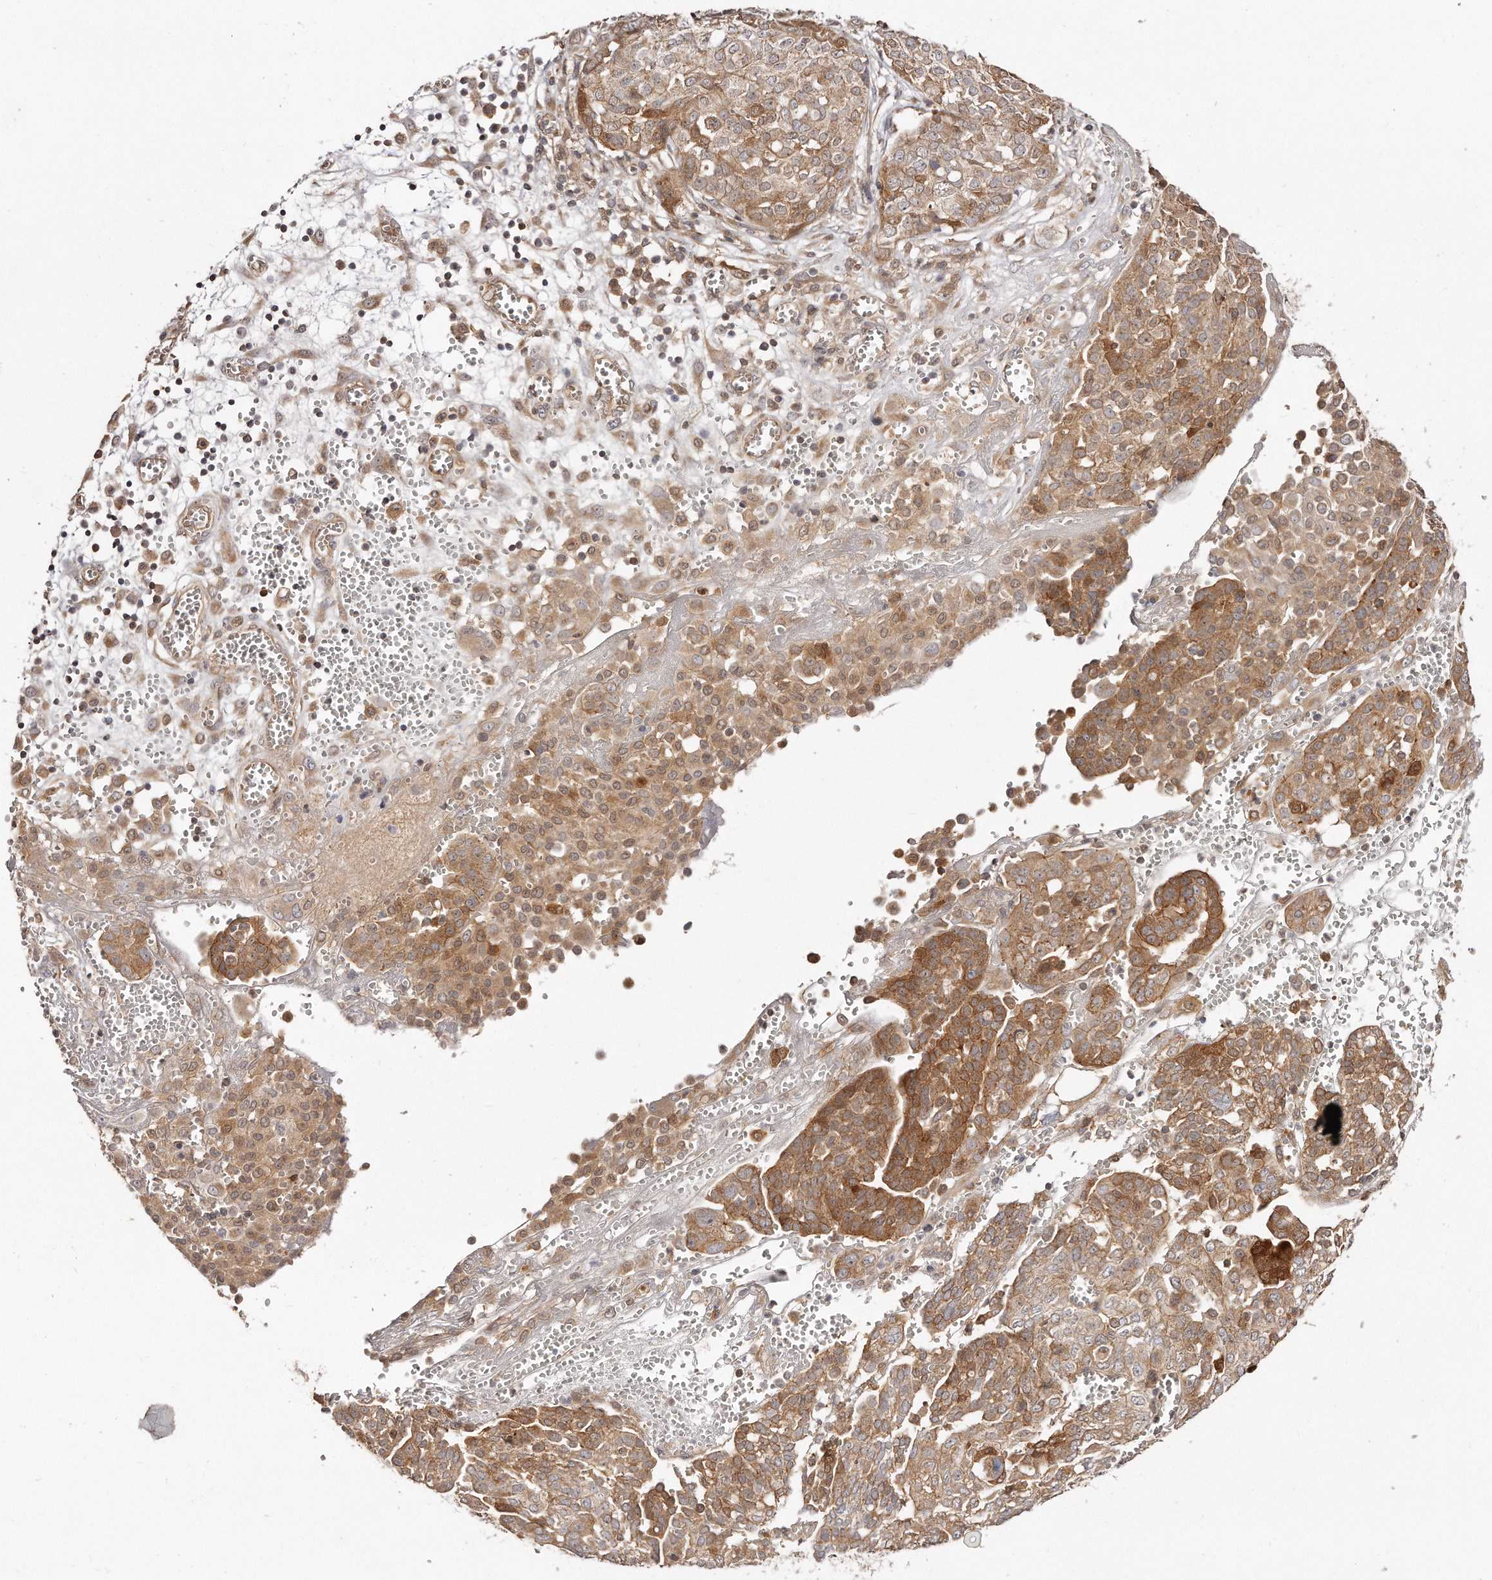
{"staining": {"intensity": "moderate", "quantity": ">75%", "location": "cytoplasmic/membranous"}, "tissue": "ovarian cancer", "cell_type": "Tumor cells", "image_type": "cancer", "snomed": [{"axis": "morphology", "description": "Cystadenocarcinoma, serous, NOS"}, {"axis": "topography", "description": "Soft tissue"}, {"axis": "topography", "description": "Ovary"}], "caption": "Approximately >75% of tumor cells in human ovarian cancer (serous cystadenocarcinoma) reveal moderate cytoplasmic/membranous protein staining as visualized by brown immunohistochemical staining.", "gene": "GBP4", "patient": {"sex": "female", "age": 57}}